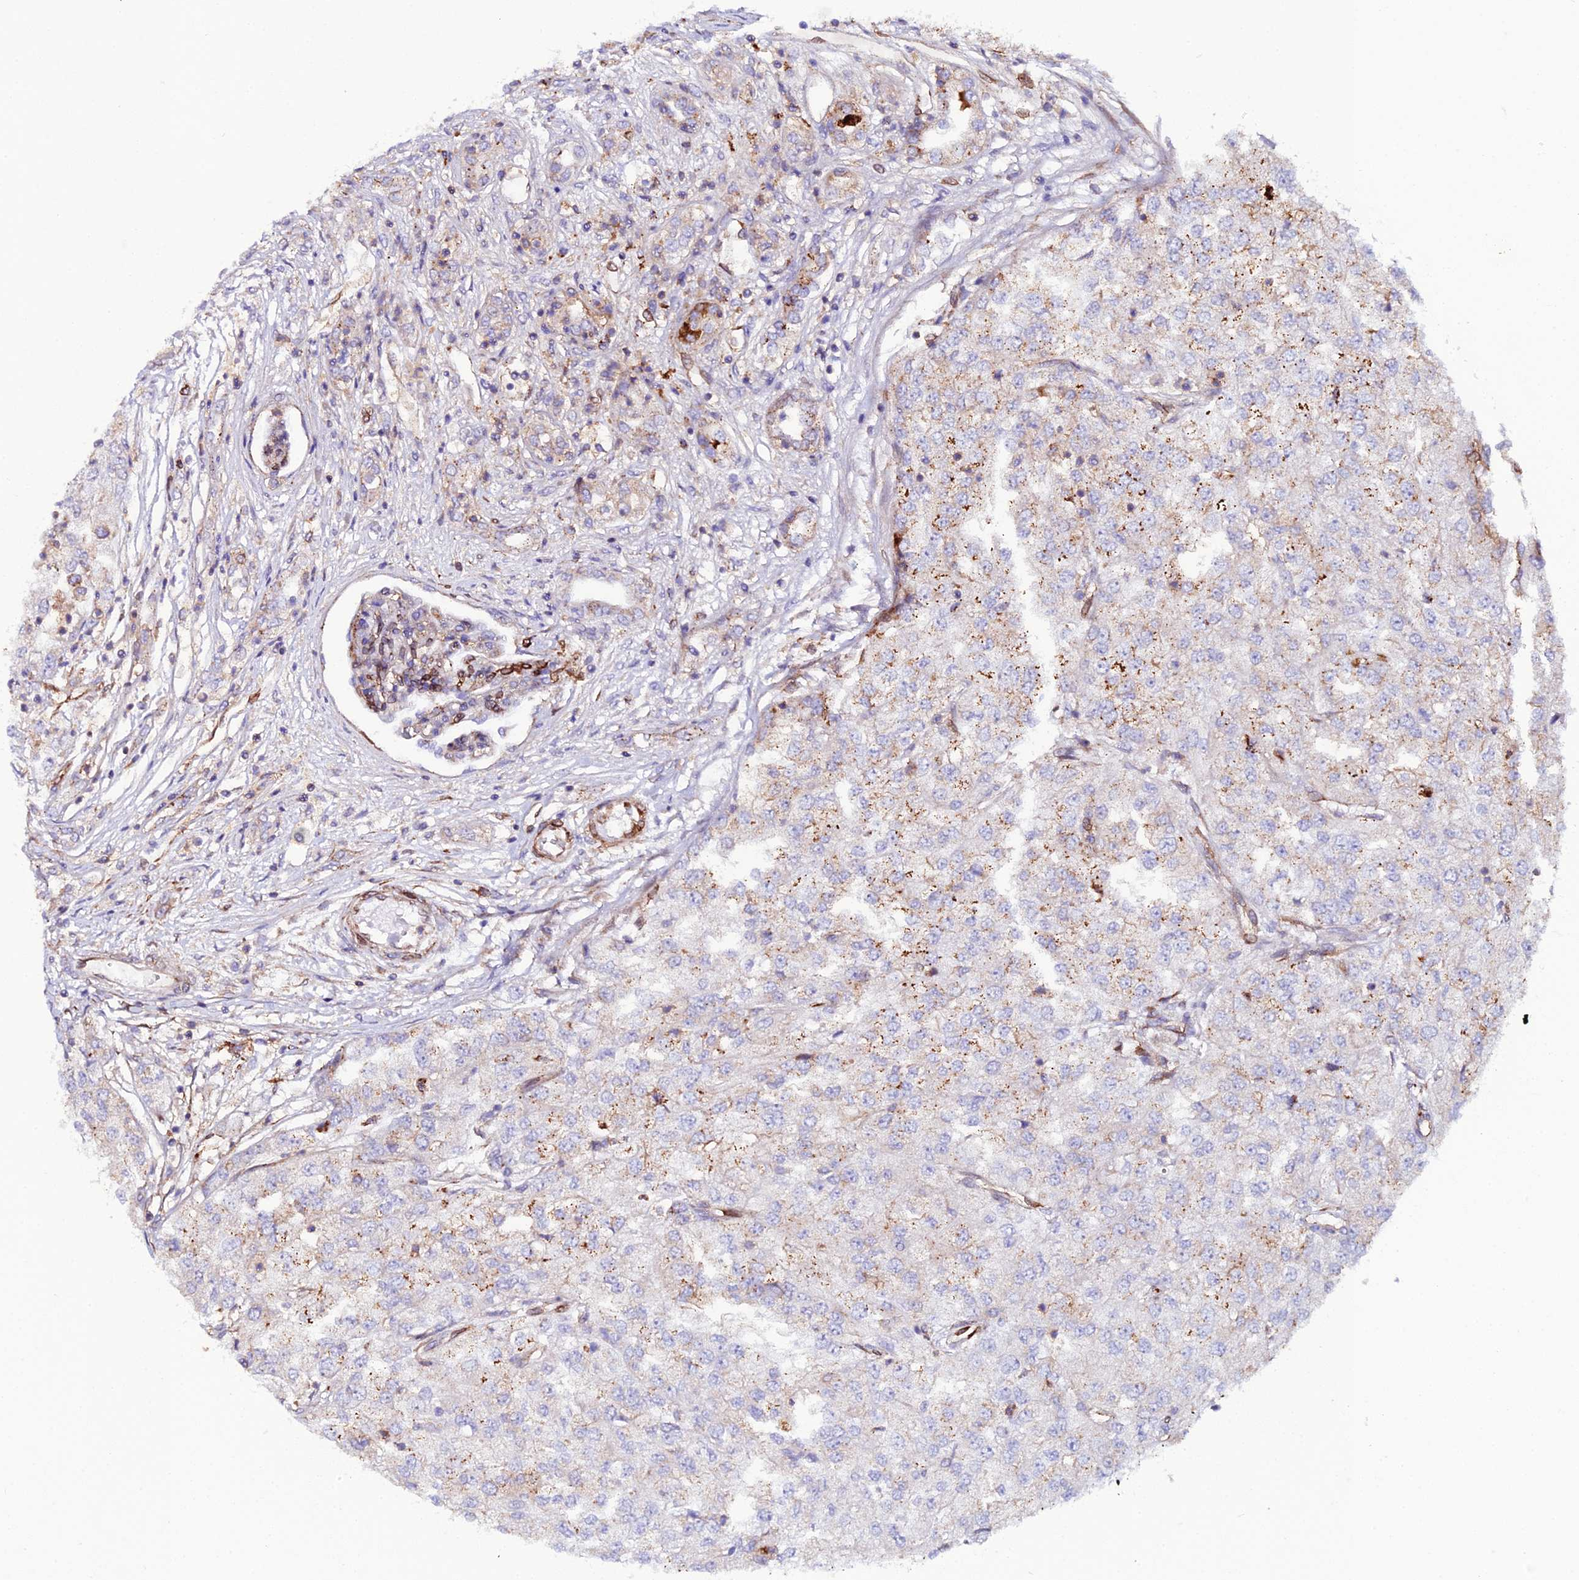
{"staining": {"intensity": "weak", "quantity": "<25%", "location": "cytoplasmic/membranous"}, "tissue": "renal cancer", "cell_type": "Tumor cells", "image_type": "cancer", "snomed": [{"axis": "morphology", "description": "Adenocarcinoma, NOS"}, {"axis": "topography", "description": "Kidney"}], "caption": "A high-resolution photomicrograph shows immunohistochemistry (IHC) staining of adenocarcinoma (renal), which reveals no significant positivity in tumor cells.", "gene": "TRPV2", "patient": {"sex": "female", "age": 54}}